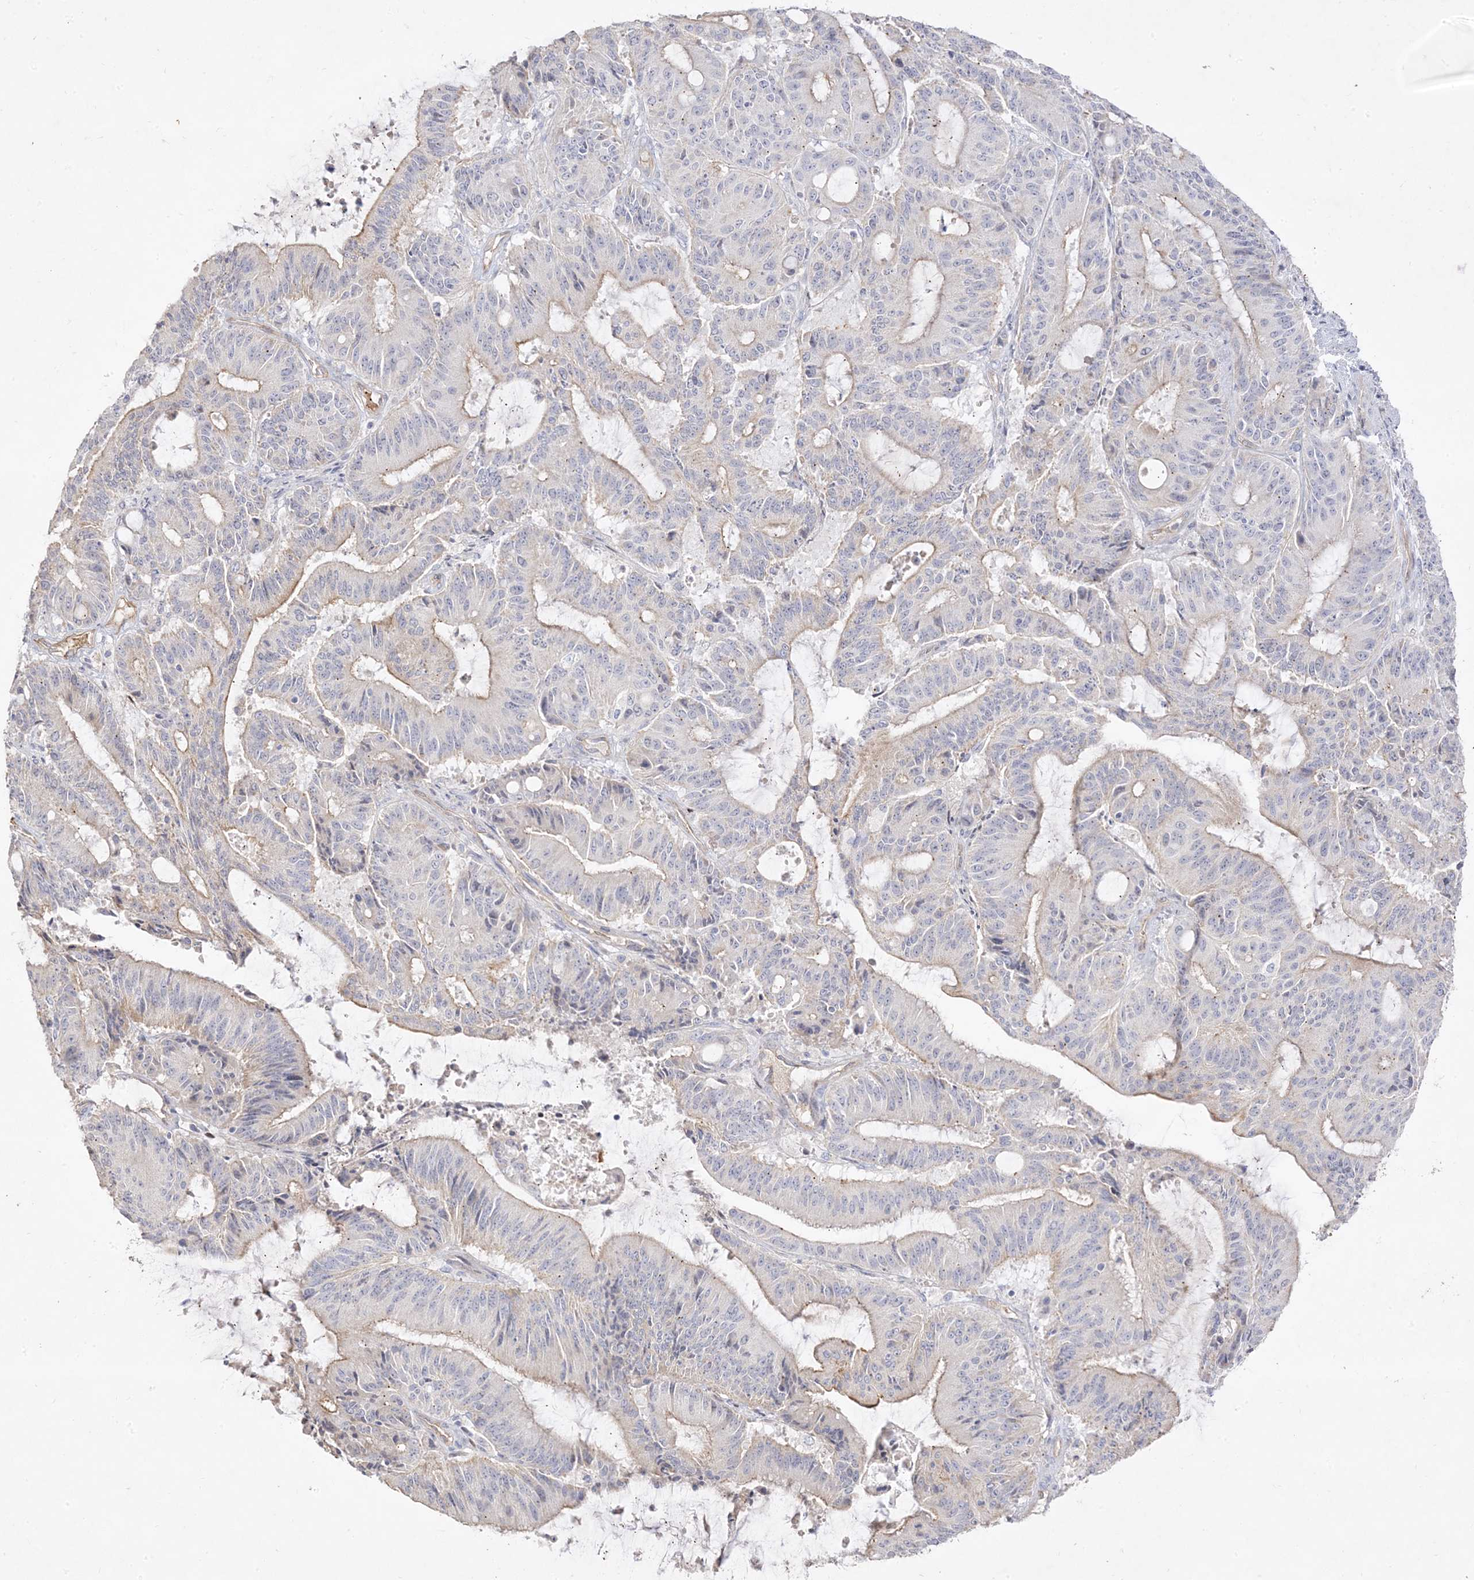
{"staining": {"intensity": "weak", "quantity": "<25%", "location": "cytoplasmic/membranous"}, "tissue": "liver cancer", "cell_type": "Tumor cells", "image_type": "cancer", "snomed": [{"axis": "morphology", "description": "Normal tissue, NOS"}, {"axis": "morphology", "description": "Cholangiocarcinoma"}, {"axis": "topography", "description": "Liver"}, {"axis": "topography", "description": "Peripheral nerve tissue"}], "caption": "Protein analysis of liver cancer shows no significant expression in tumor cells.", "gene": "TRANK1", "patient": {"sex": "female", "age": 73}}